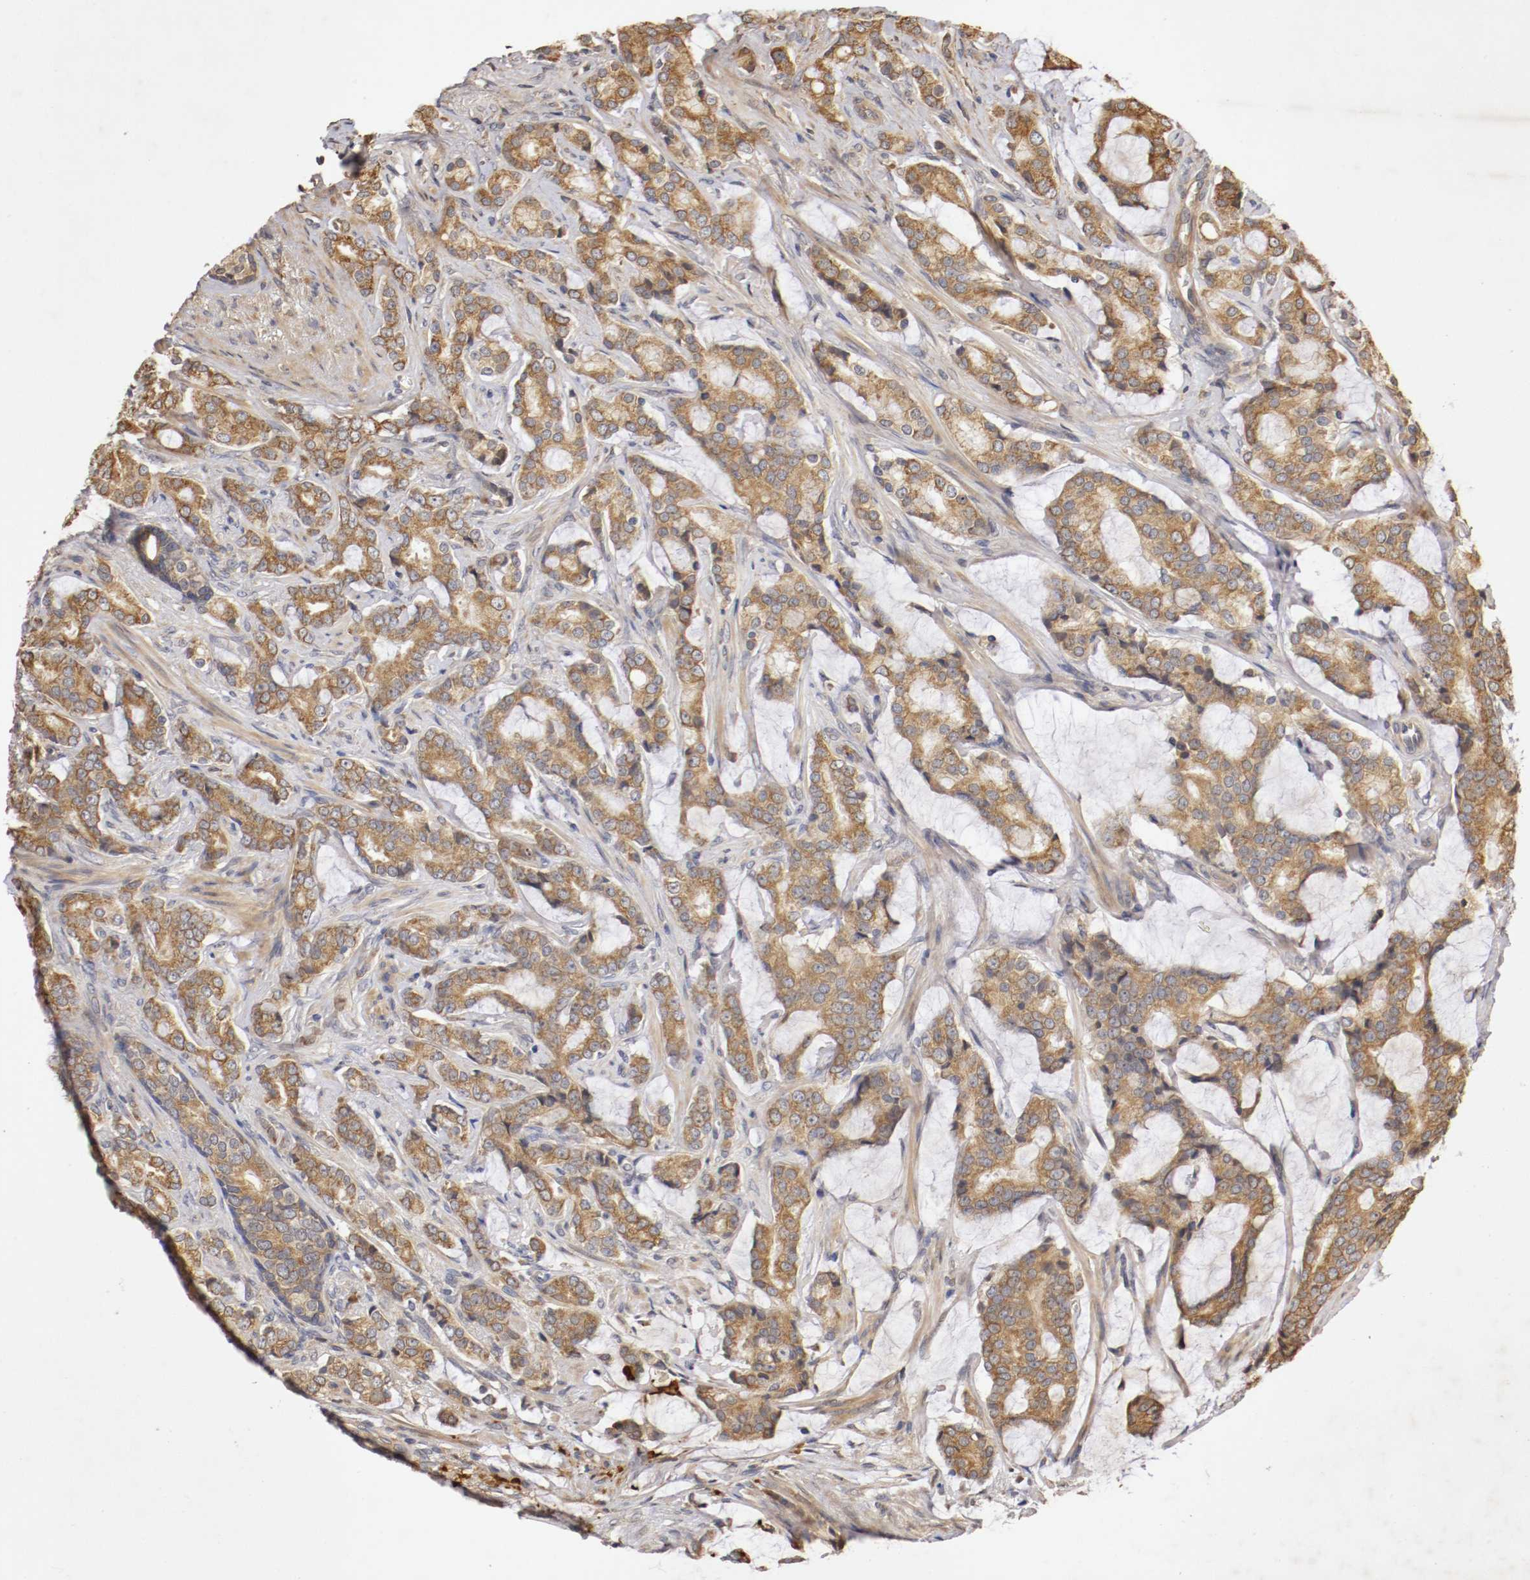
{"staining": {"intensity": "moderate", "quantity": ">75%", "location": "cytoplasmic/membranous"}, "tissue": "prostate cancer", "cell_type": "Tumor cells", "image_type": "cancer", "snomed": [{"axis": "morphology", "description": "Adenocarcinoma, Low grade"}, {"axis": "topography", "description": "Prostate"}], "caption": "Brown immunohistochemical staining in human prostate cancer exhibits moderate cytoplasmic/membranous expression in approximately >75% of tumor cells.", "gene": "VEZT", "patient": {"sex": "male", "age": 58}}